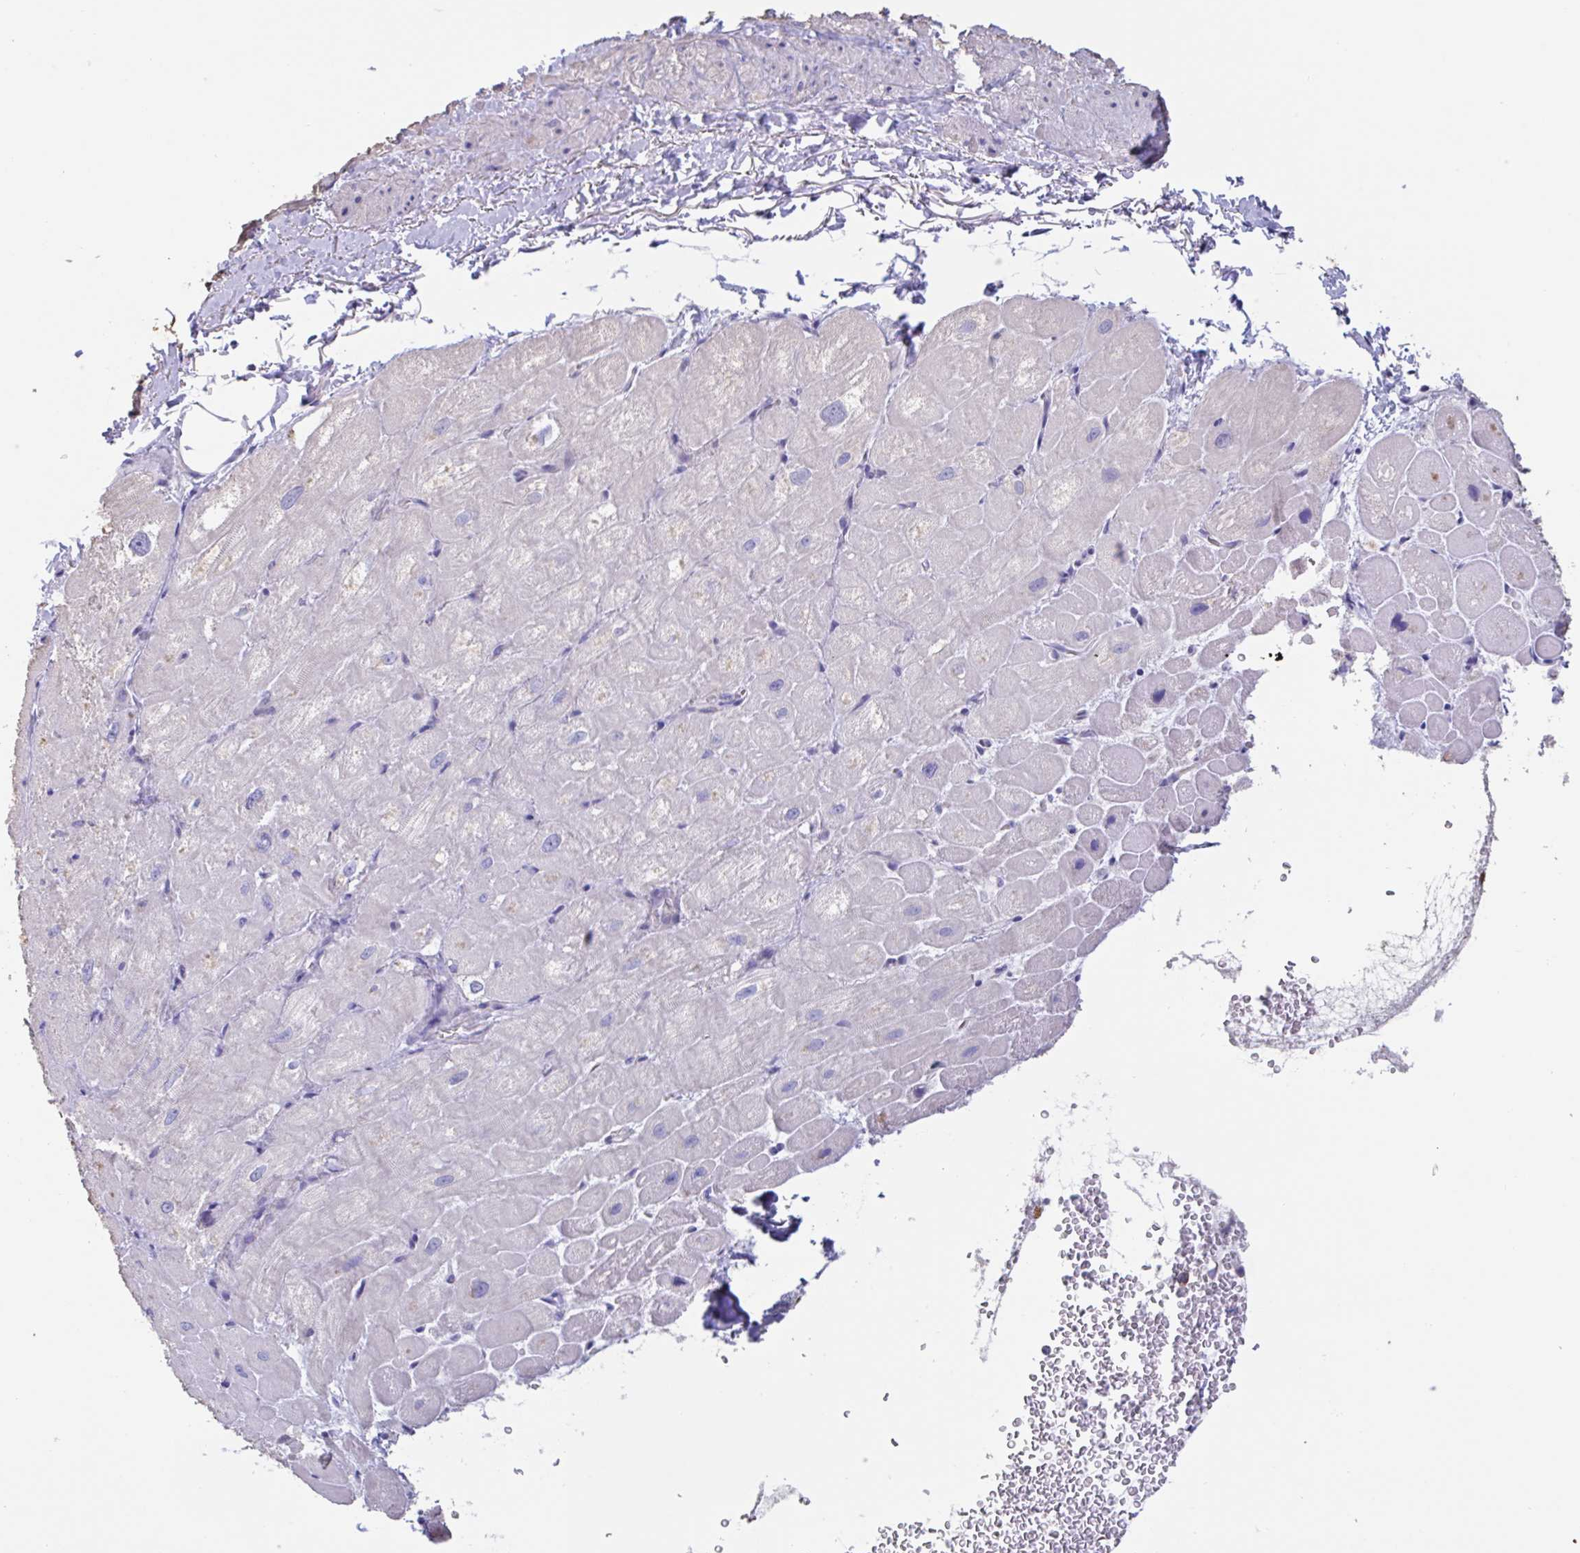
{"staining": {"intensity": "moderate", "quantity": "<25%", "location": "cytoplasmic/membranous"}, "tissue": "heart muscle", "cell_type": "Cardiomyocytes", "image_type": "normal", "snomed": [{"axis": "morphology", "description": "Normal tissue, NOS"}, {"axis": "topography", "description": "Heart"}], "caption": "Cardiomyocytes demonstrate low levels of moderate cytoplasmic/membranous staining in about <25% of cells in benign human heart muscle.", "gene": "CHMP5", "patient": {"sex": "male", "age": 62}}